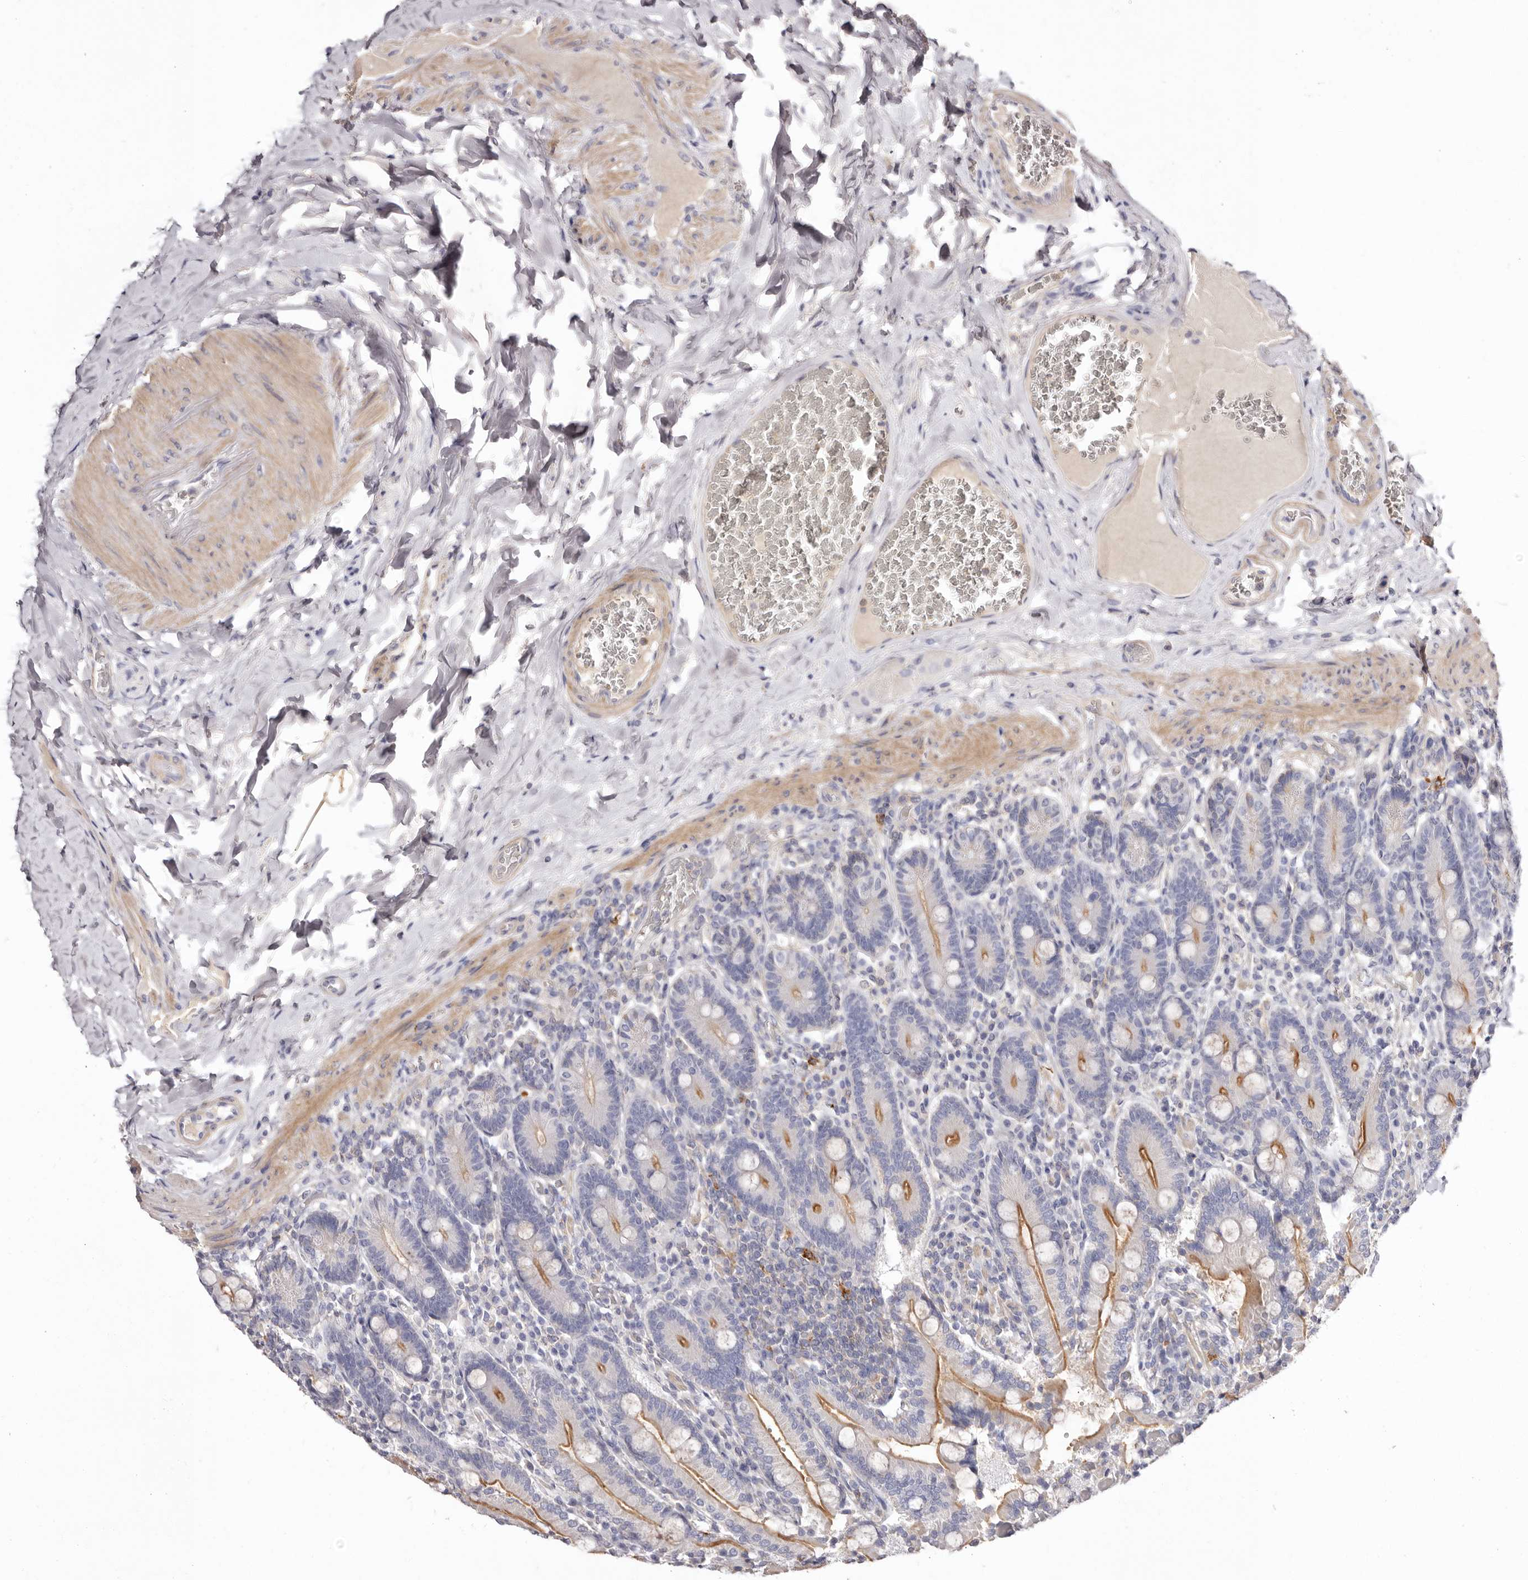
{"staining": {"intensity": "moderate", "quantity": "25%-75%", "location": "cytoplasmic/membranous"}, "tissue": "duodenum", "cell_type": "Glandular cells", "image_type": "normal", "snomed": [{"axis": "morphology", "description": "Normal tissue, NOS"}, {"axis": "topography", "description": "Duodenum"}], "caption": "About 25%-75% of glandular cells in normal duodenum exhibit moderate cytoplasmic/membranous protein staining as visualized by brown immunohistochemical staining.", "gene": "S1PR5", "patient": {"sex": "female", "age": 62}}